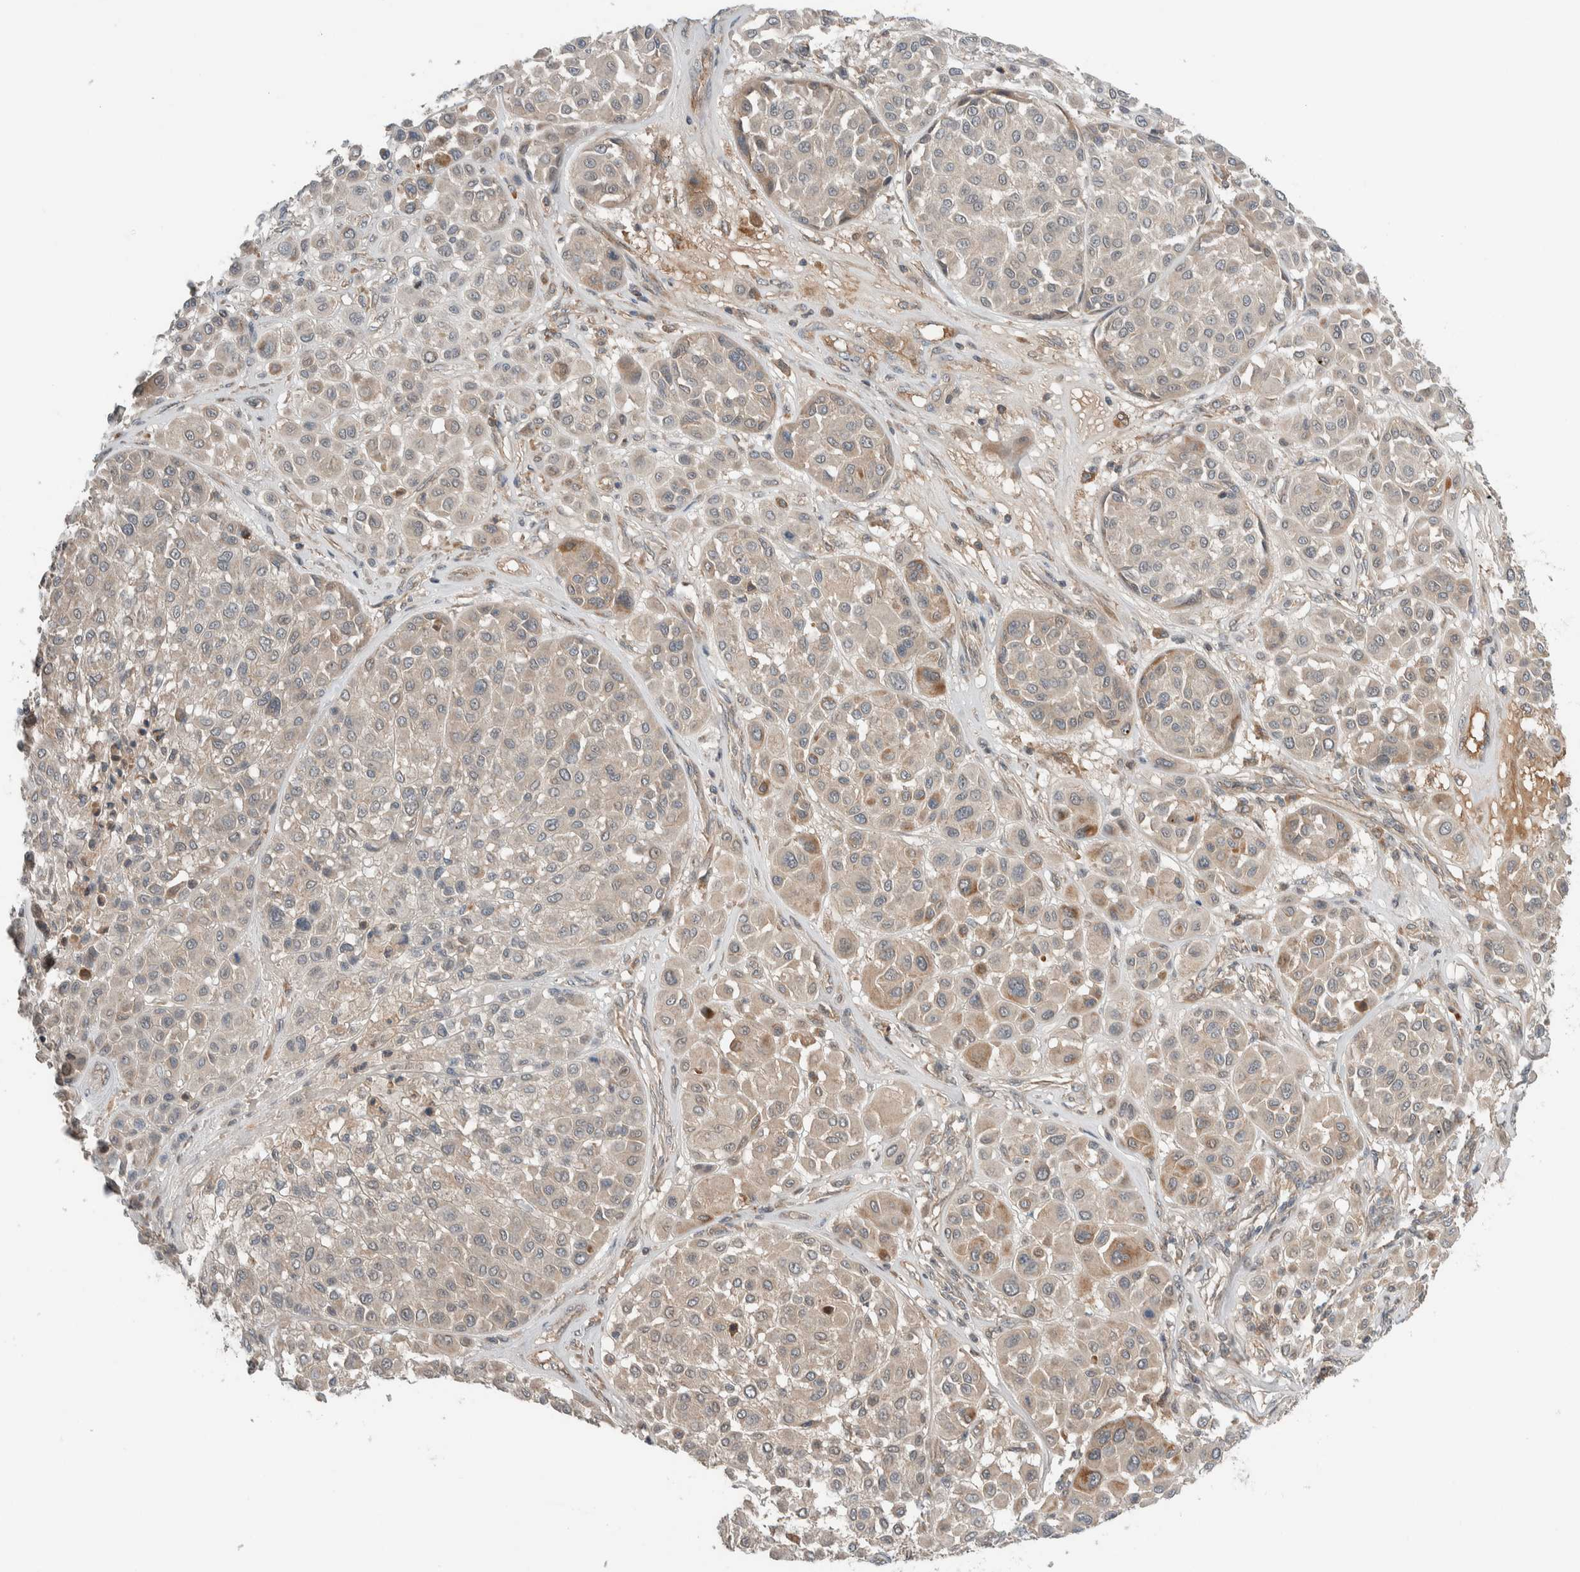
{"staining": {"intensity": "moderate", "quantity": "<25%", "location": "cytoplasmic/membranous"}, "tissue": "melanoma", "cell_type": "Tumor cells", "image_type": "cancer", "snomed": [{"axis": "morphology", "description": "Malignant melanoma, Metastatic site"}, {"axis": "topography", "description": "Soft tissue"}], "caption": "Brown immunohistochemical staining in human malignant melanoma (metastatic site) displays moderate cytoplasmic/membranous positivity in approximately <25% of tumor cells.", "gene": "ARMC7", "patient": {"sex": "male", "age": 41}}